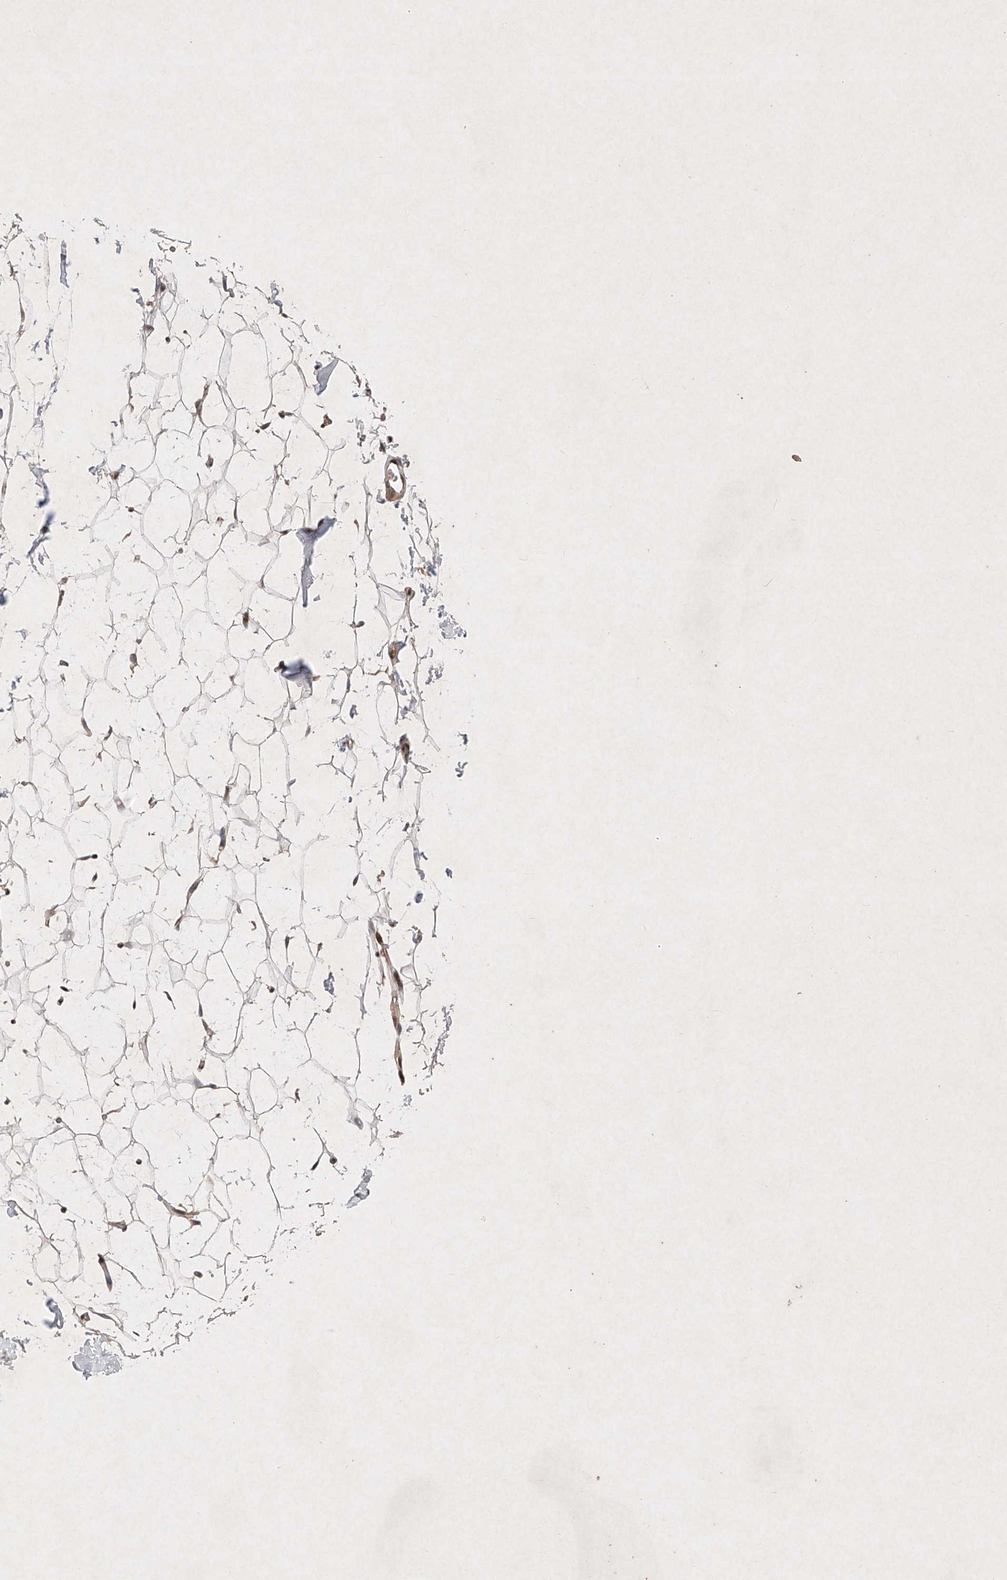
{"staining": {"intensity": "weak", "quantity": "25%-75%", "location": "cytoplasmic/membranous"}, "tissue": "adipose tissue", "cell_type": "Adipocytes", "image_type": "normal", "snomed": [{"axis": "morphology", "description": "Normal tissue, NOS"}, {"axis": "topography", "description": "Breast"}], "caption": "The immunohistochemical stain labels weak cytoplasmic/membranous staining in adipocytes of normal adipose tissue.", "gene": "RNF31", "patient": {"sex": "female", "age": 23}}